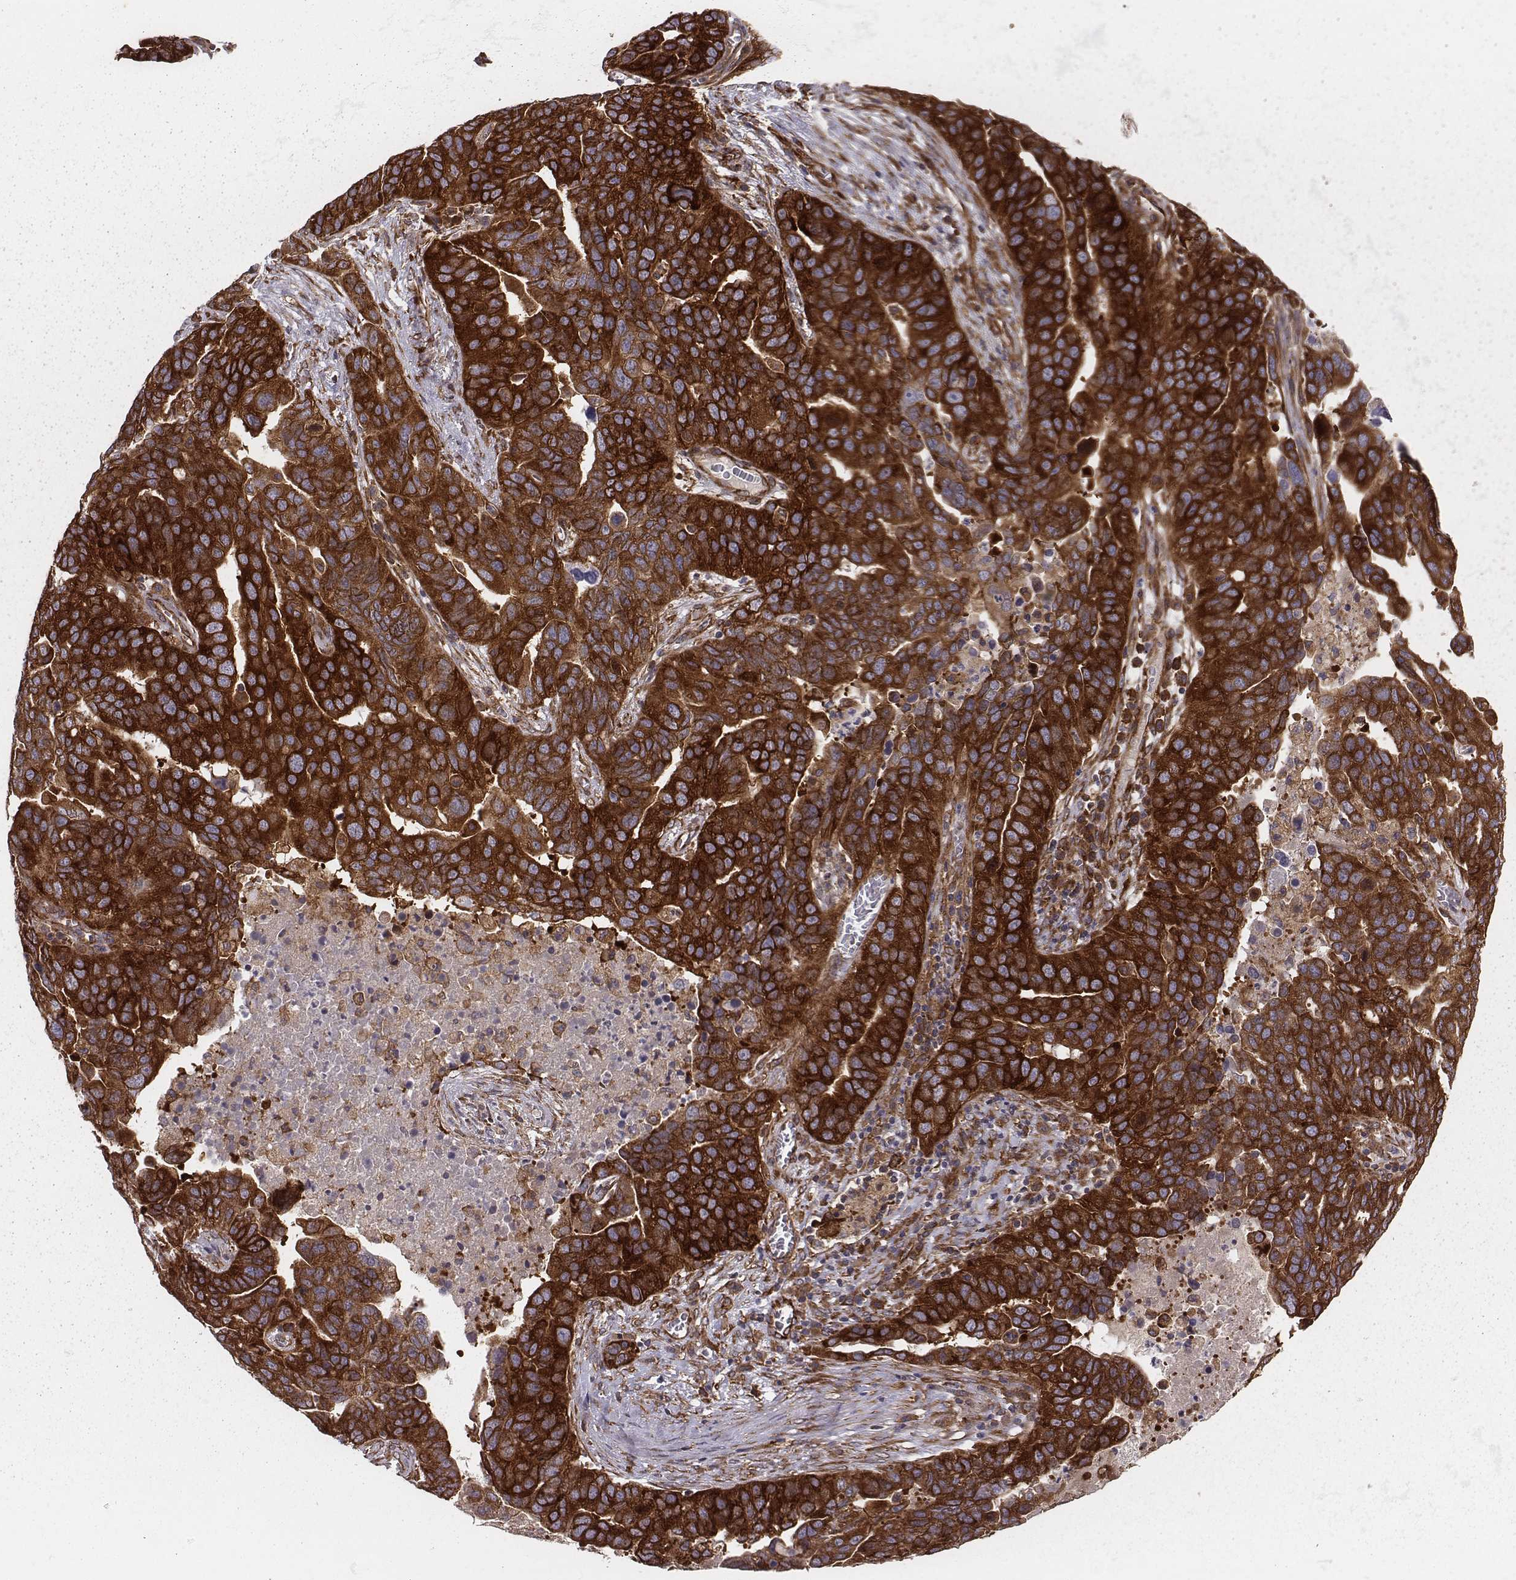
{"staining": {"intensity": "strong", "quantity": ">75%", "location": "cytoplasmic/membranous"}, "tissue": "ovarian cancer", "cell_type": "Tumor cells", "image_type": "cancer", "snomed": [{"axis": "morphology", "description": "Carcinoma, endometroid"}, {"axis": "topography", "description": "Soft tissue"}, {"axis": "topography", "description": "Ovary"}], "caption": "Tumor cells demonstrate high levels of strong cytoplasmic/membranous staining in about >75% of cells in ovarian cancer.", "gene": "TXLNA", "patient": {"sex": "female", "age": 52}}